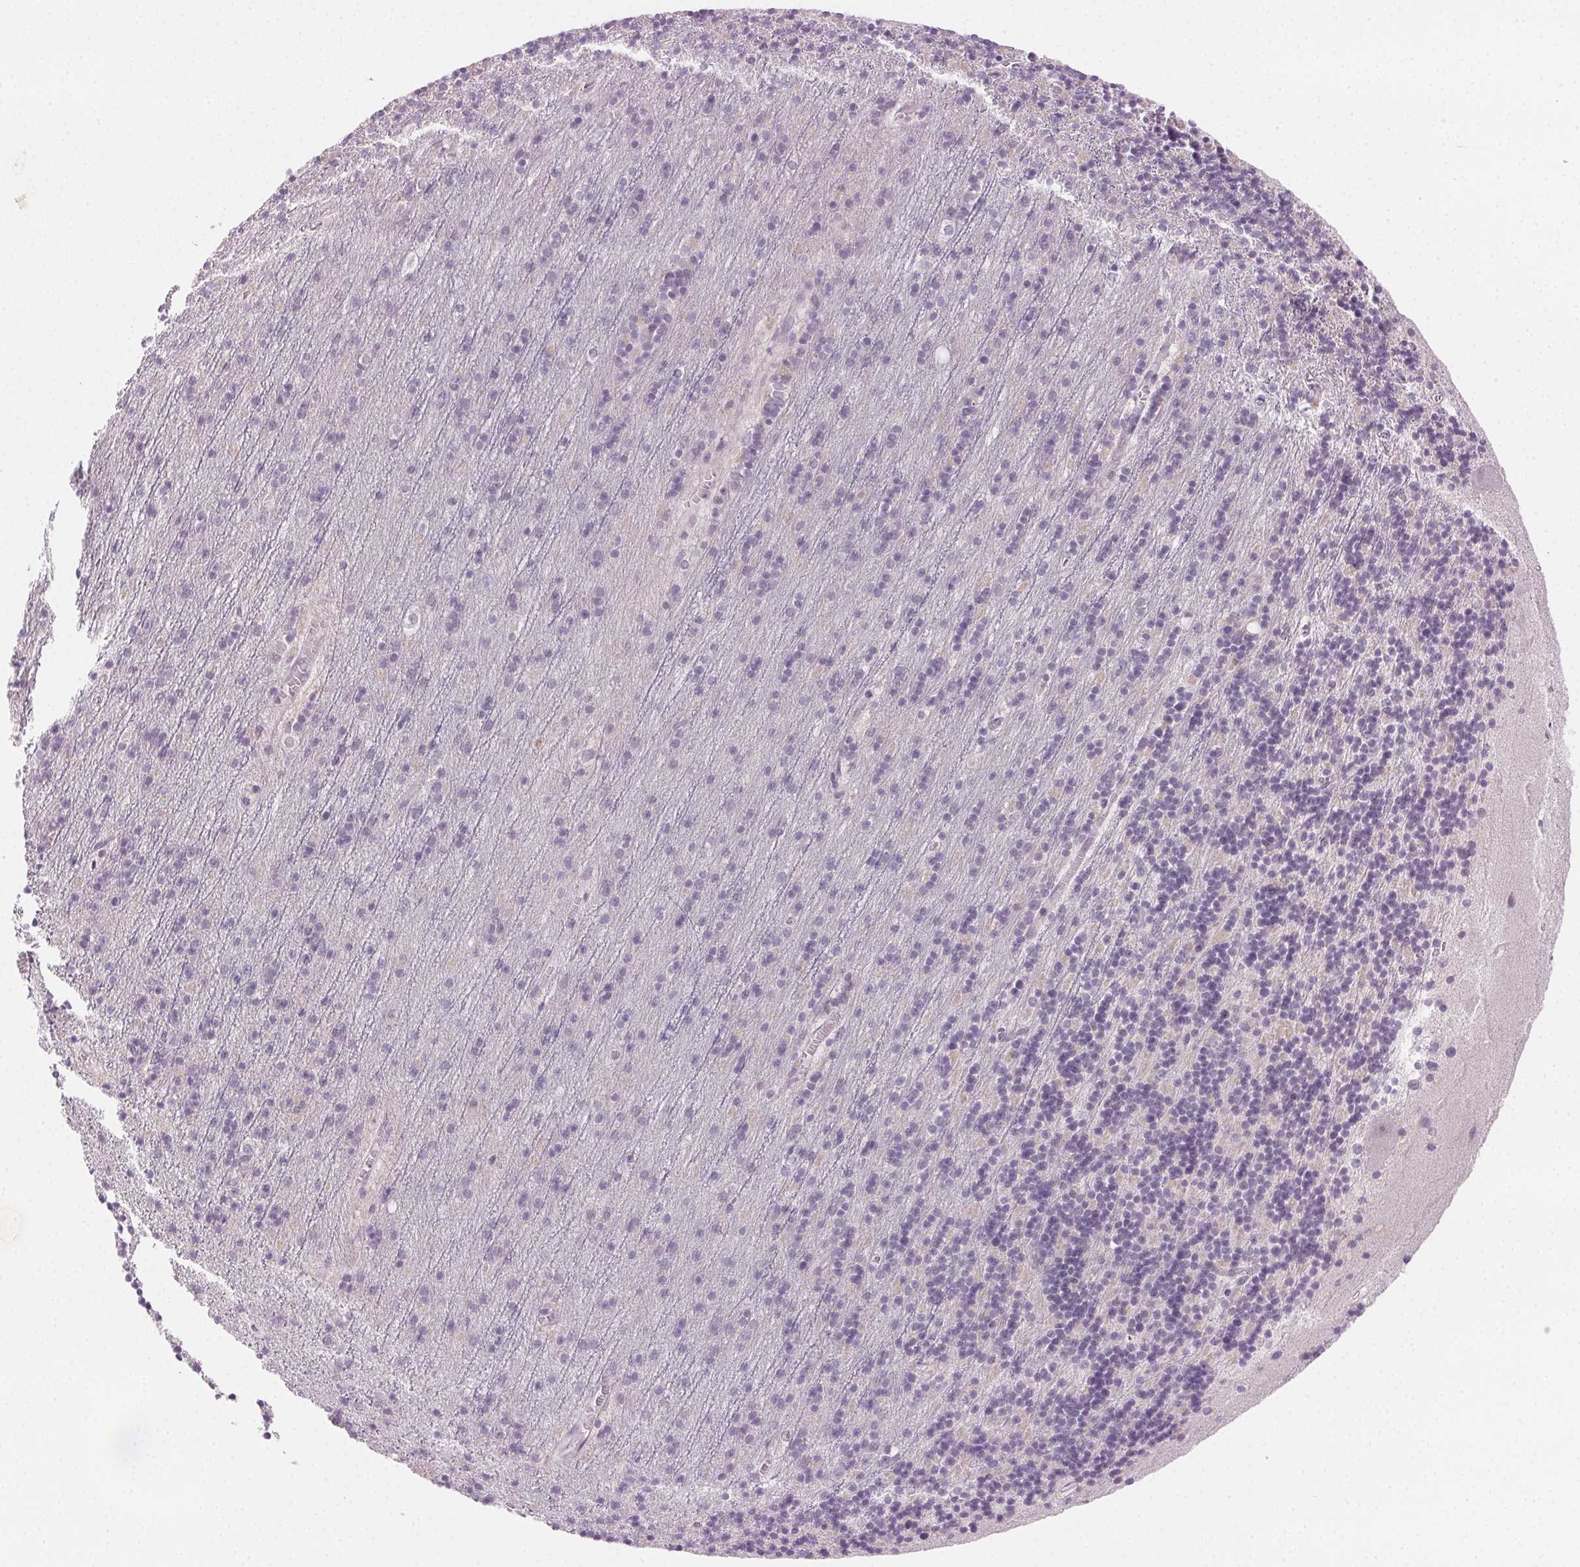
{"staining": {"intensity": "negative", "quantity": "none", "location": "none"}, "tissue": "cerebellum", "cell_type": "Cells in granular layer", "image_type": "normal", "snomed": [{"axis": "morphology", "description": "Normal tissue, NOS"}, {"axis": "topography", "description": "Cerebellum"}], "caption": "DAB immunohistochemical staining of benign human cerebellum reveals no significant positivity in cells in granular layer. Brightfield microscopy of immunohistochemistry stained with DAB (brown) and hematoxylin (blue), captured at high magnification.", "gene": "HSF5", "patient": {"sex": "male", "age": 70}}